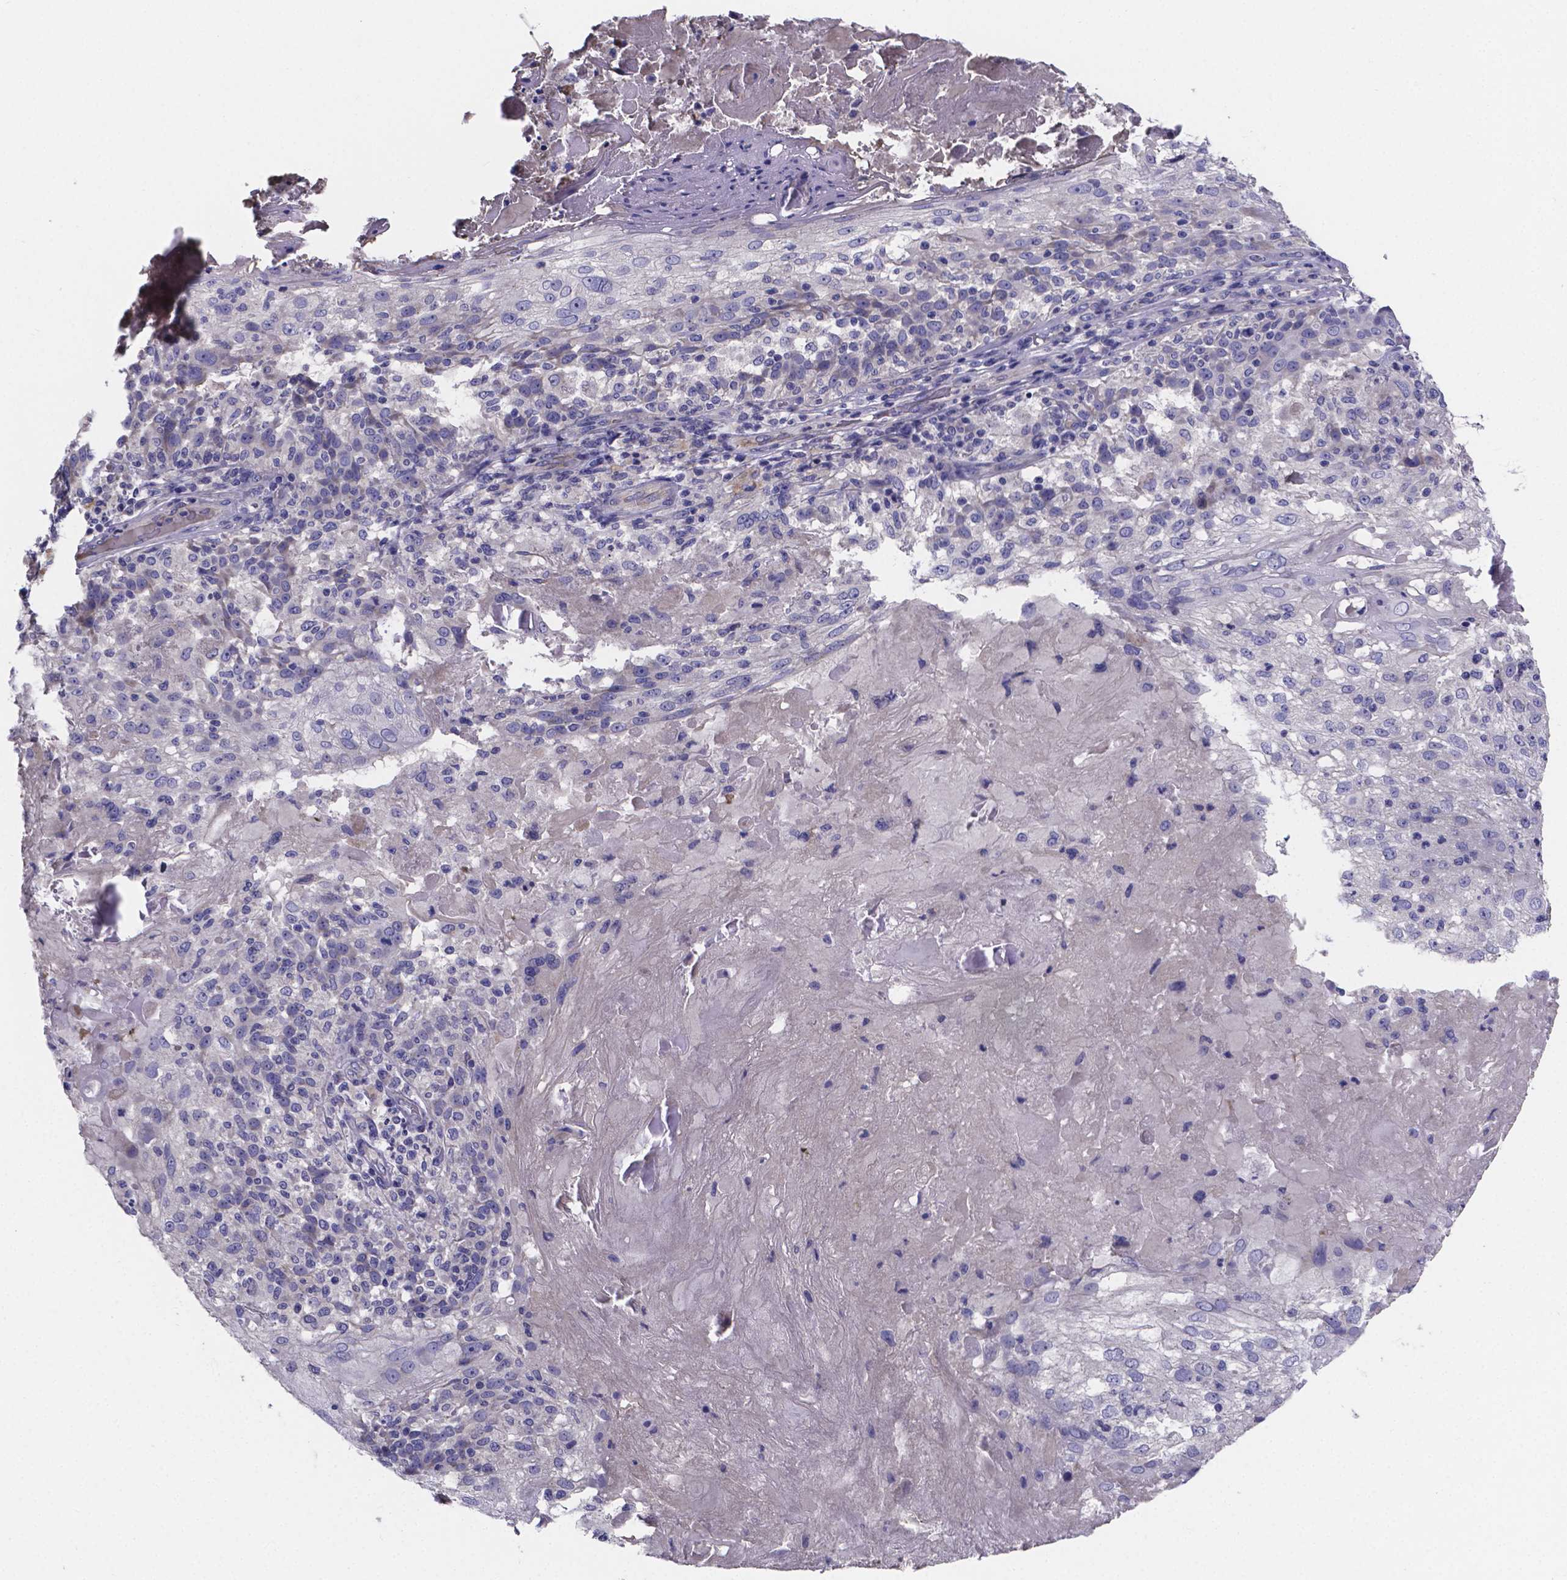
{"staining": {"intensity": "negative", "quantity": "none", "location": "none"}, "tissue": "skin cancer", "cell_type": "Tumor cells", "image_type": "cancer", "snomed": [{"axis": "morphology", "description": "Normal tissue, NOS"}, {"axis": "morphology", "description": "Squamous cell carcinoma, NOS"}, {"axis": "topography", "description": "Skin"}], "caption": "Skin cancer (squamous cell carcinoma) was stained to show a protein in brown. There is no significant staining in tumor cells.", "gene": "SFRP4", "patient": {"sex": "female", "age": 83}}